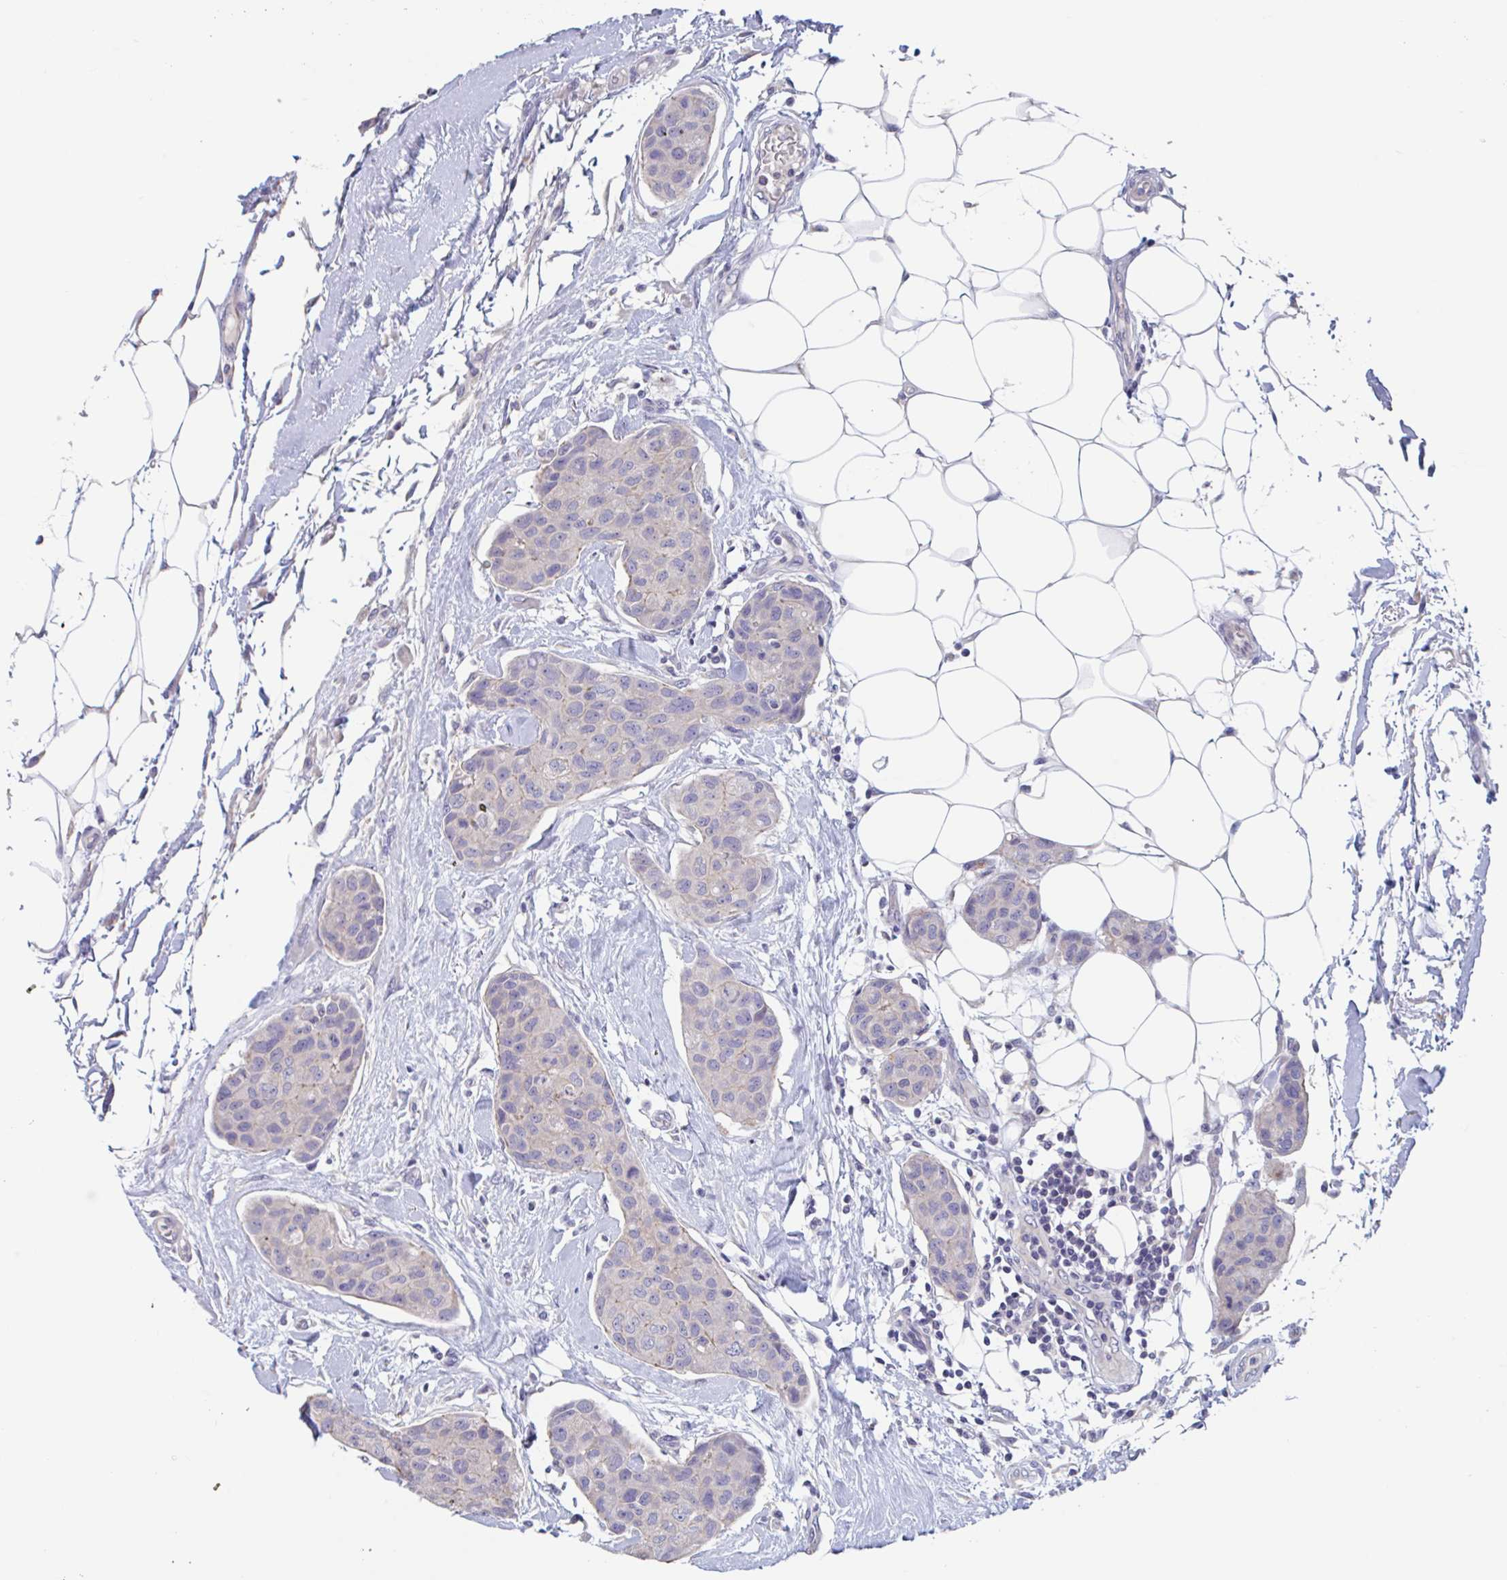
{"staining": {"intensity": "negative", "quantity": "none", "location": "none"}, "tissue": "breast cancer", "cell_type": "Tumor cells", "image_type": "cancer", "snomed": [{"axis": "morphology", "description": "Duct carcinoma"}, {"axis": "topography", "description": "Breast"}, {"axis": "topography", "description": "Lymph node"}], "caption": "DAB (3,3'-diaminobenzidine) immunohistochemical staining of human breast cancer shows no significant positivity in tumor cells.", "gene": "UNKL", "patient": {"sex": "female", "age": 80}}